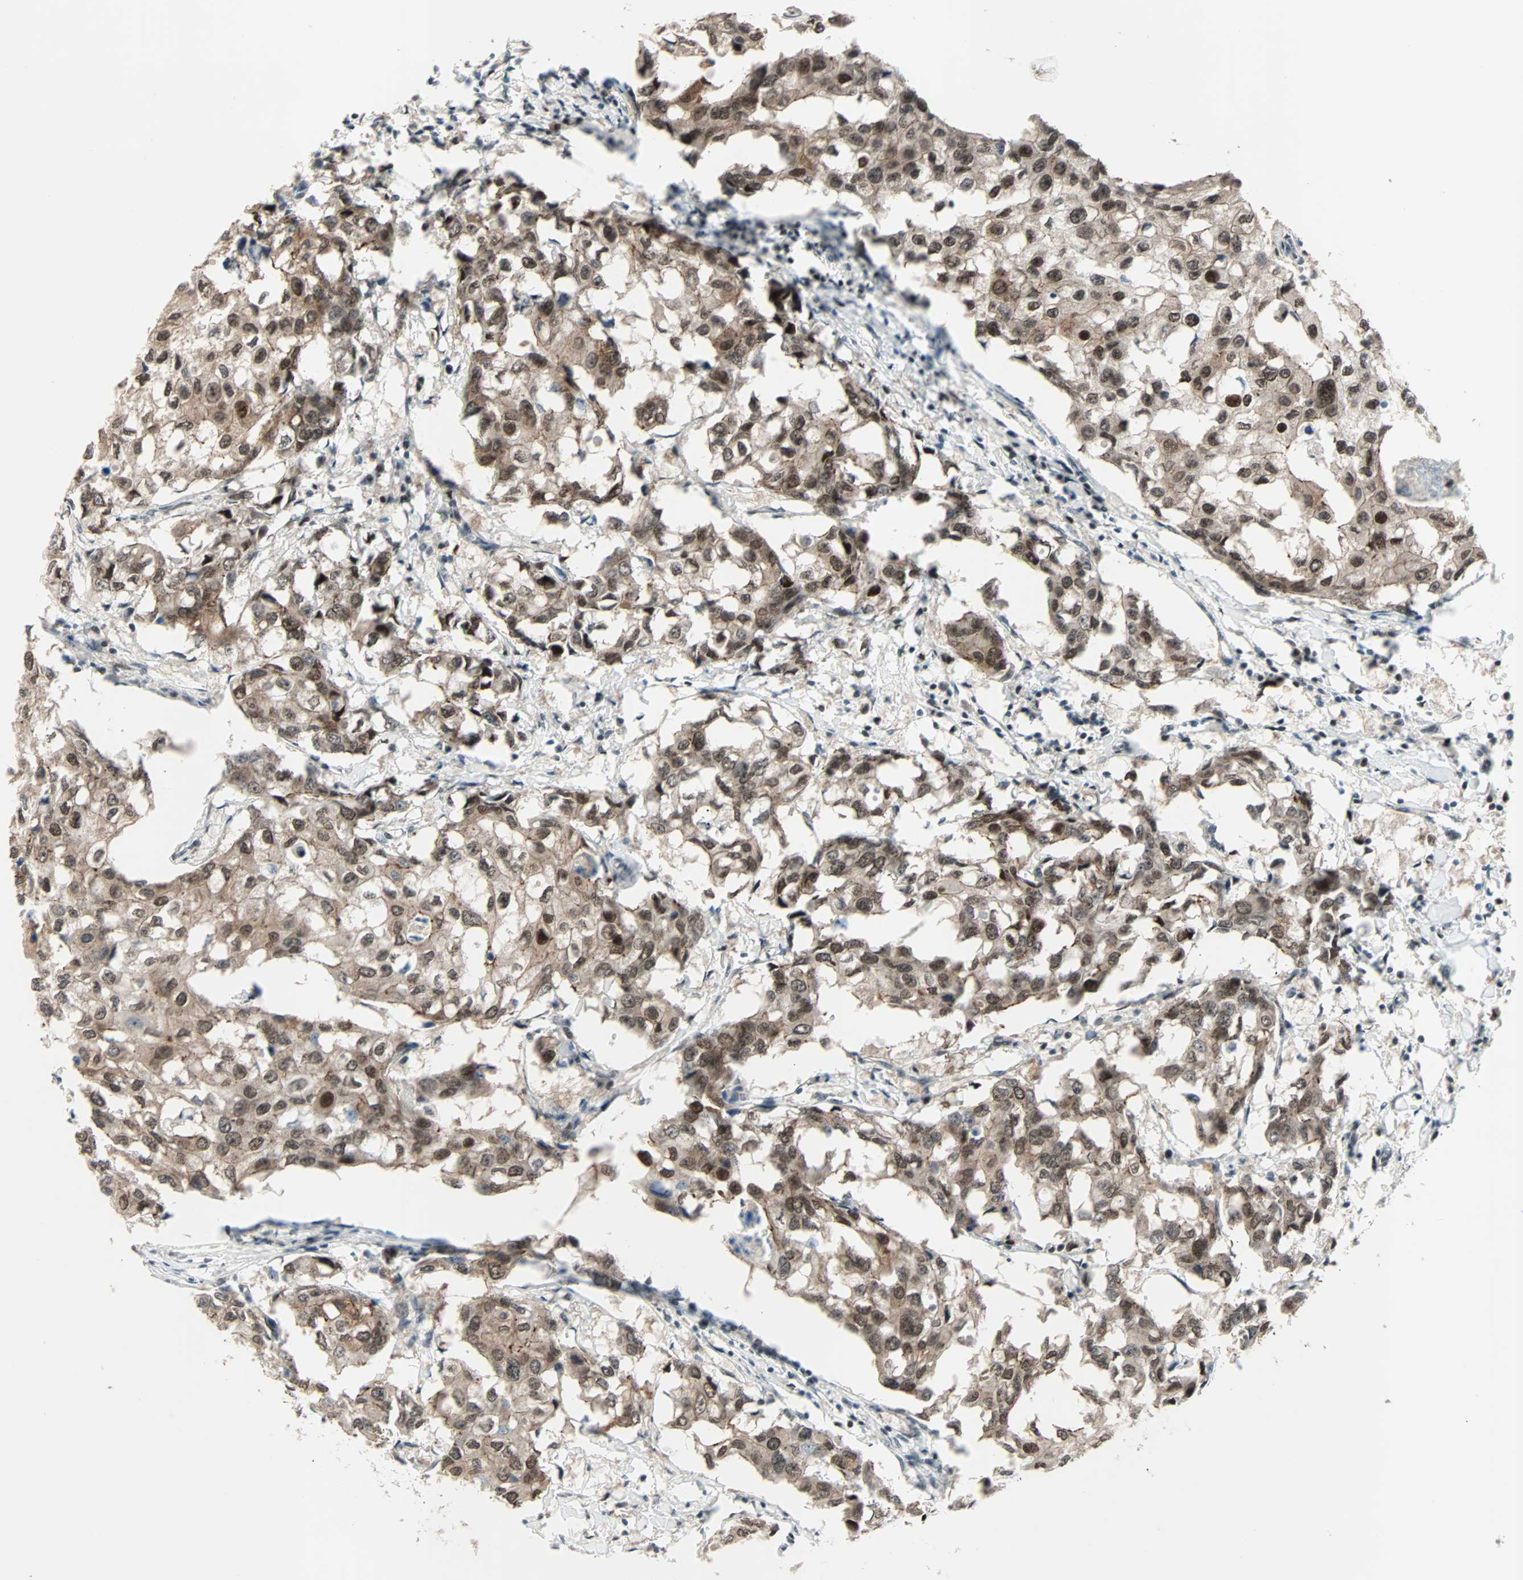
{"staining": {"intensity": "moderate", "quantity": ">75%", "location": "cytoplasmic/membranous,nuclear"}, "tissue": "breast cancer", "cell_type": "Tumor cells", "image_type": "cancer", "snomed": [{"axis": "morphology", "description": "Duct carcinoma"}, {"axis": "topography", "description": "Breast"}], "caption": "Protein staining reveals moderate cytoplasmic/membranous and nuclear expression in approximately >75% of tumor cells in infiltrating ductal carcinoma (breast).", "gene": "CBX4", "patient": {"sex": "female", "age": 27}}